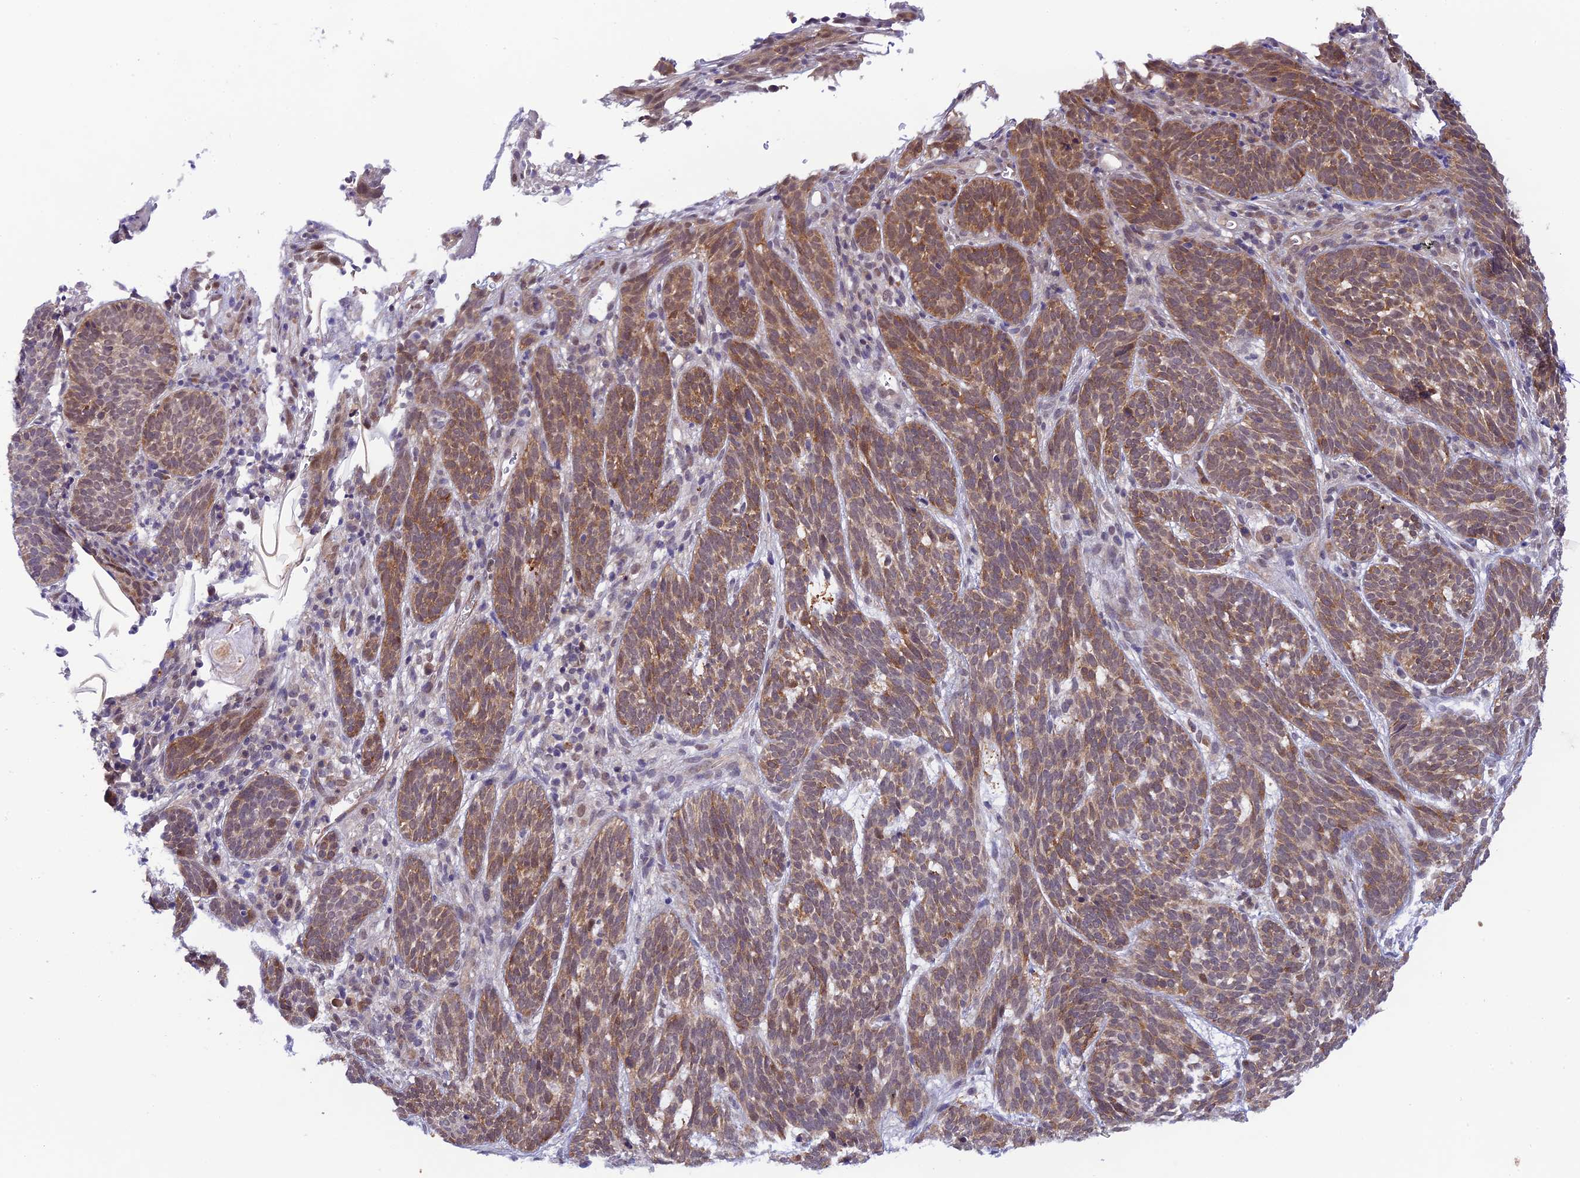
{"staining": {"intensity": "moderate", "quantity": "25%-75%", "location": "cytoplasmic/membranous"}, "tissue": "skin cancer", "cell_type": "Tumor cells", "image_type": "cancer", "snomed": [{"axis": "morphology", "description": "Basal cell carcinoma"}, {"axis": "topography", "description": "Skin"}], "caption": "Moderate cytoplasmic/membranous expression for a protein is identified in about 25%-75% of tumor cells of skin cancer (basal cell carcinoma) using IHC.", "gene": "TRIM40", "patient": {"sex": "male", "age": 71}}